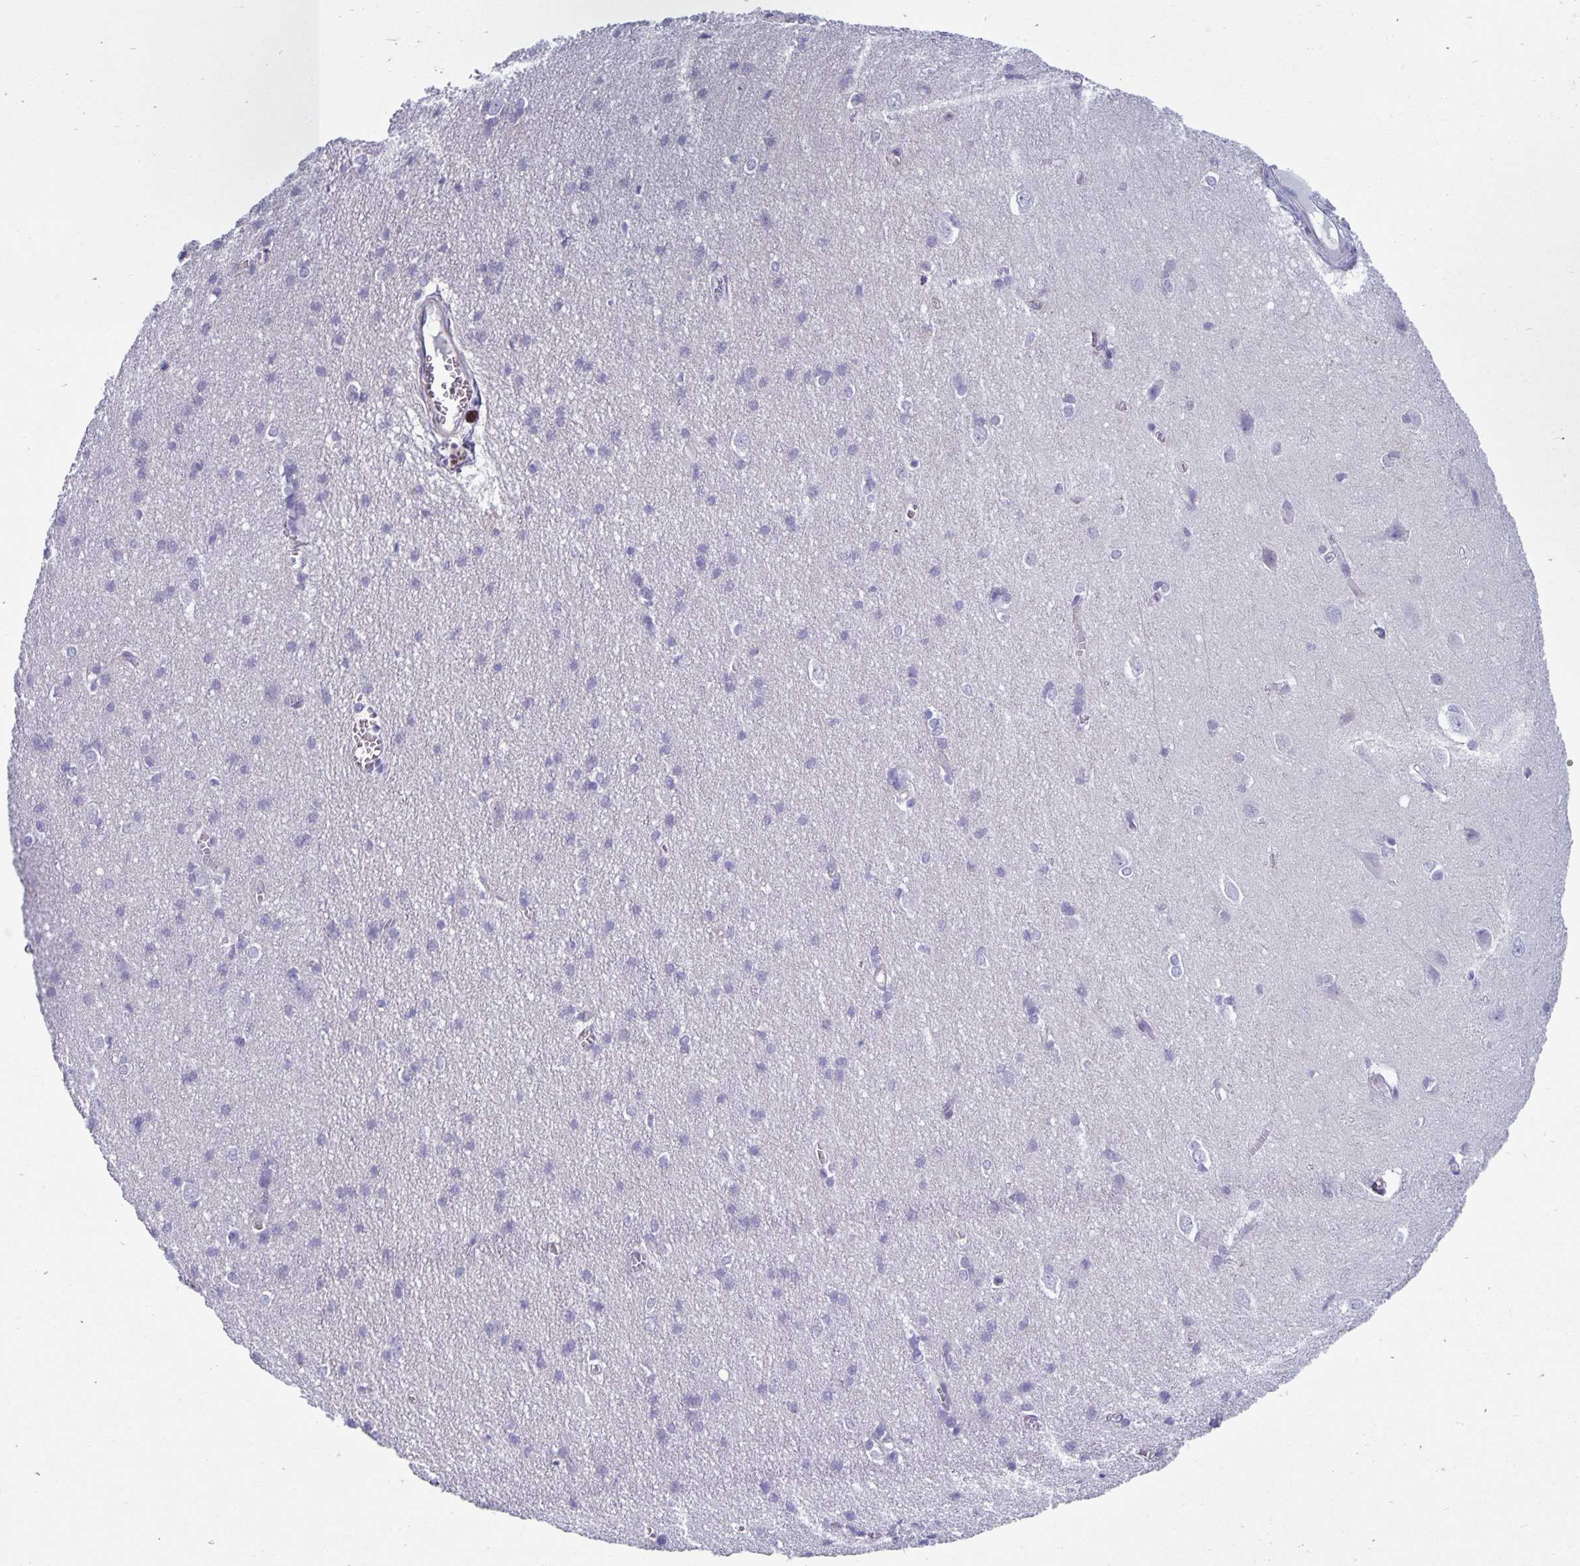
{"staining": {"intensity": "negative", "quantity": "none", "location": "none"}, "tissue": "cerebral cortex", "cell_type": "Endothelial cells", "image_type": "normal", "snomed": [{"axis": "morphology", "description": "Normal tissue, NOS"}, {"axis": "topography", "description": "Cerebral cortex"}], "caption": "Immunohistochemistry image of benign cerebral cortex stained for a protein (brown), which demonstrates no staining in endothelial cells. (Stains: DAB (3,3'-diaminobenzidine) immunohistochemistry with hematoxylin counter stain, Microscopy: brightfield microscopy at high magnification).", "gene": "PLCB3", "patient": {"sex": "male", "age": 37}}